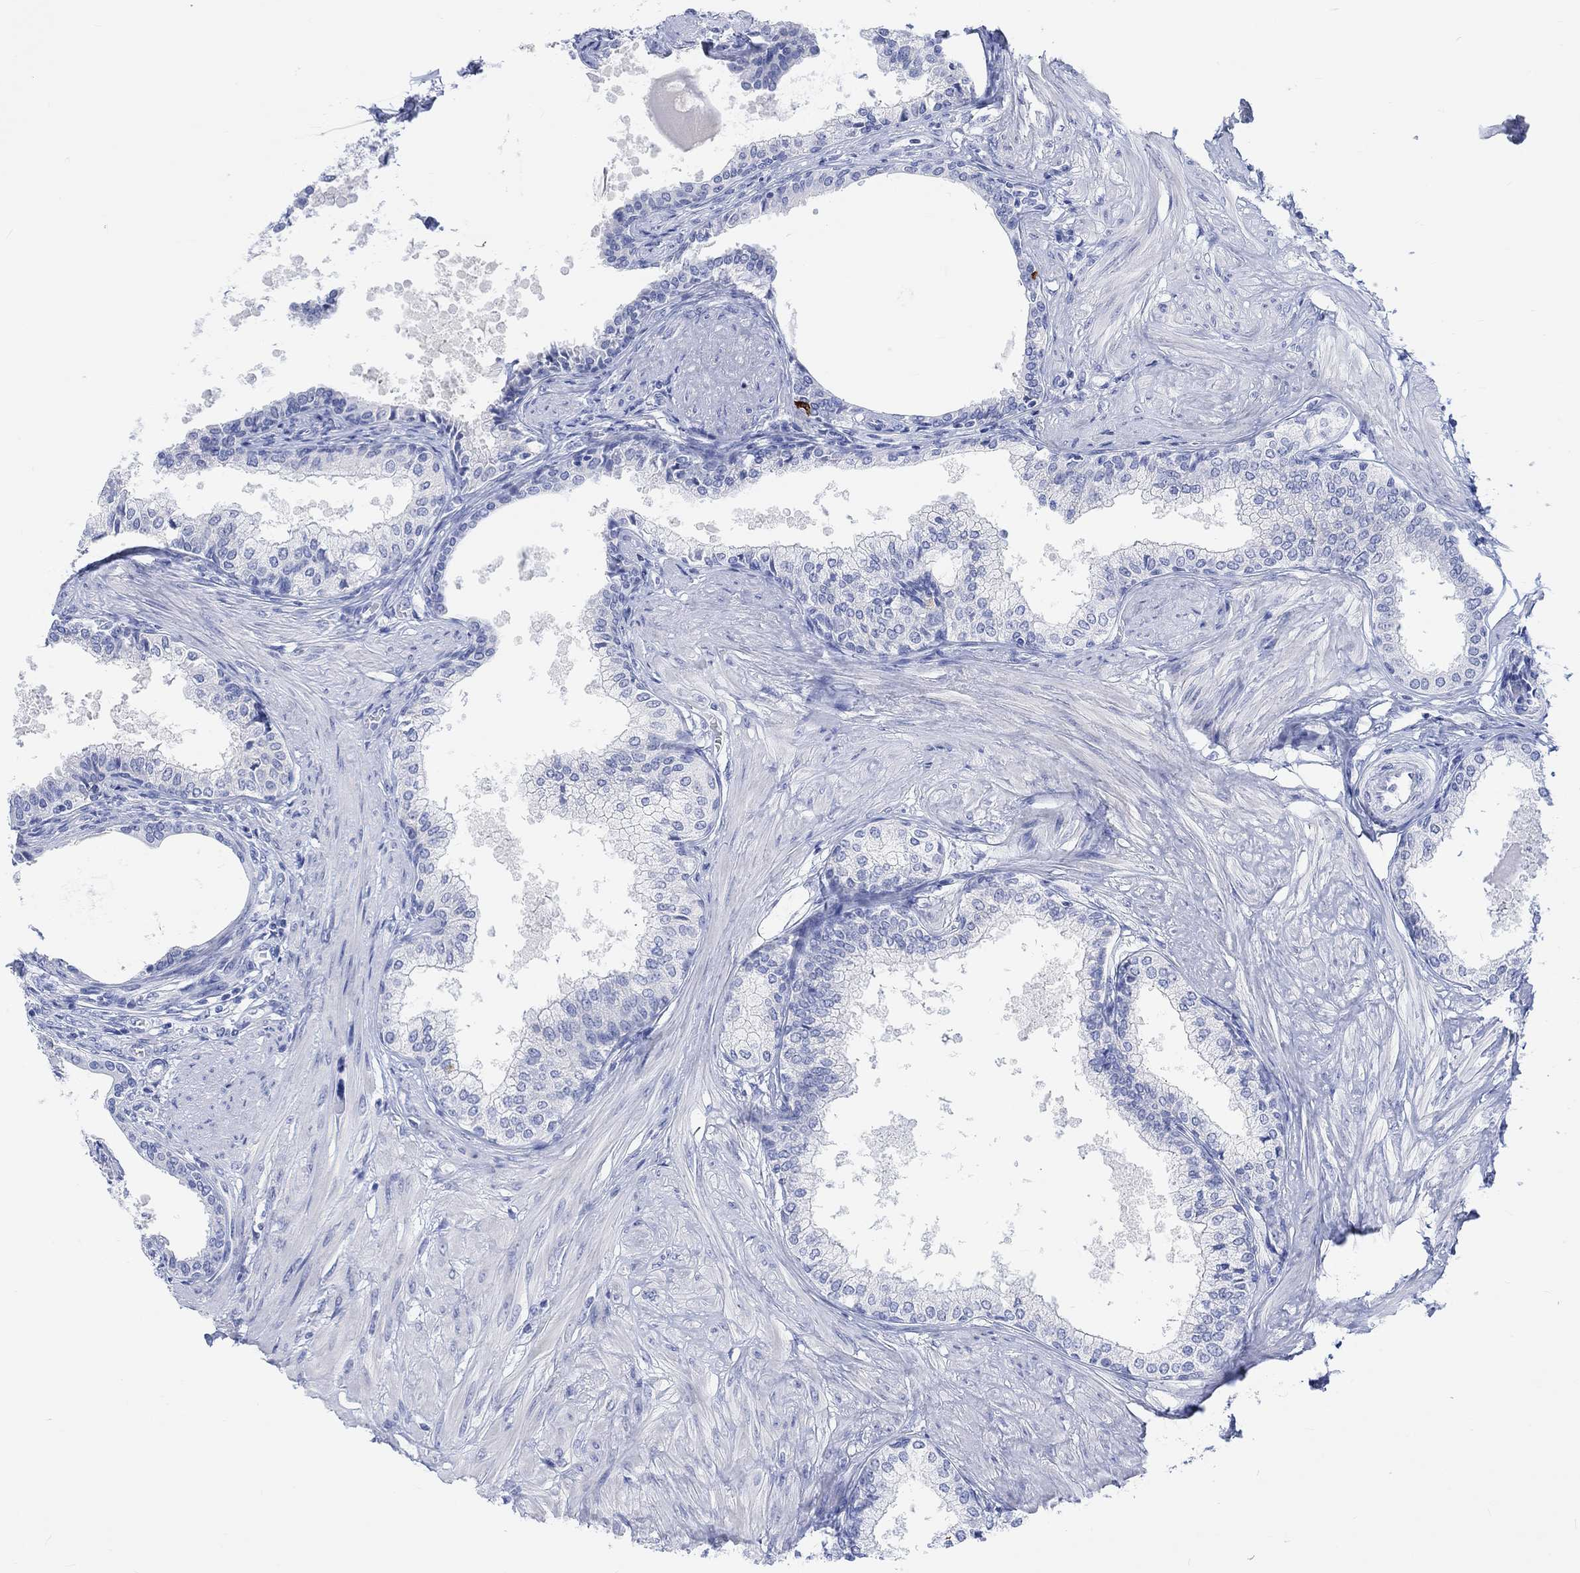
{"staining": {"intensity": "negative", "quantity": "none", "location": "none"}, "tissue": "prostate", "cell_type": "Glandular cells", "image_type": "normal", "snomed": [{"axis": "morphology", "description": "Normal tissue, NOS"}, {"axis": "topography", "description": "Prostate"}], "caption": "Prostate stained for a protein using immunohistochemistry shows no expression glandular cells.", "gene": "CALCA", "patient": {"sex": "male", "age": 63}}